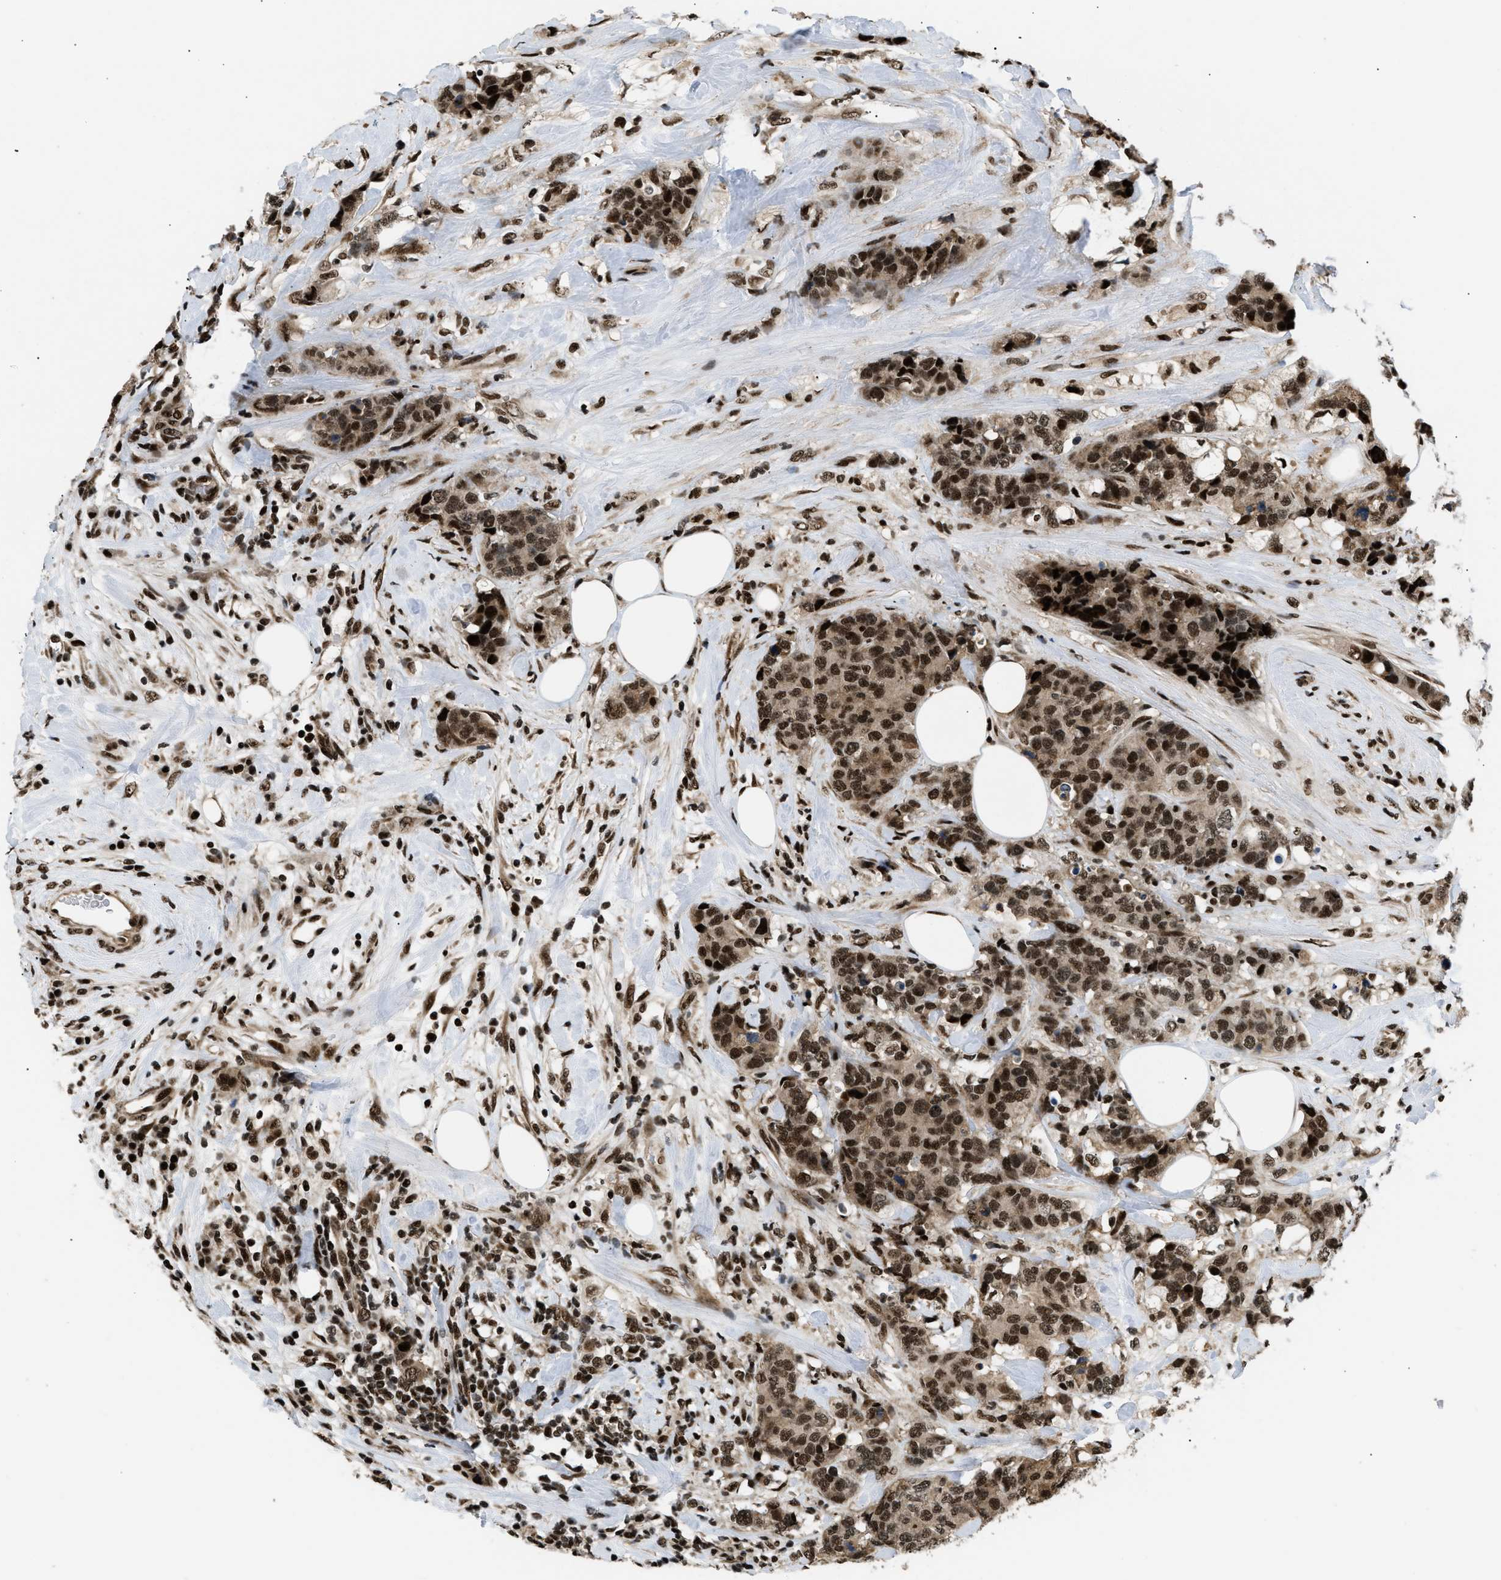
{"staining": {"intensity": "strong", "quantity": "25%-75%", "location": "cytoplasmic/membranous,nuclear"}, "tissue": "breast cancer", "cell_type": "Tumor cells", "image_type": "cancer", "snomed": [{"axis": "morphology", "description": "Lobular carcinoma"}, {"axis": "topography", "description": "Breast"}], "caption": "This photomicrograph displays IHC staining of lobular carcinoma (breast), with high strong cytoplasmic/membranous and nuclear staining in about 25%-75% of tumor cells.", "gene": "RBM5", "patient": {"sex": "female", "age": 59}}